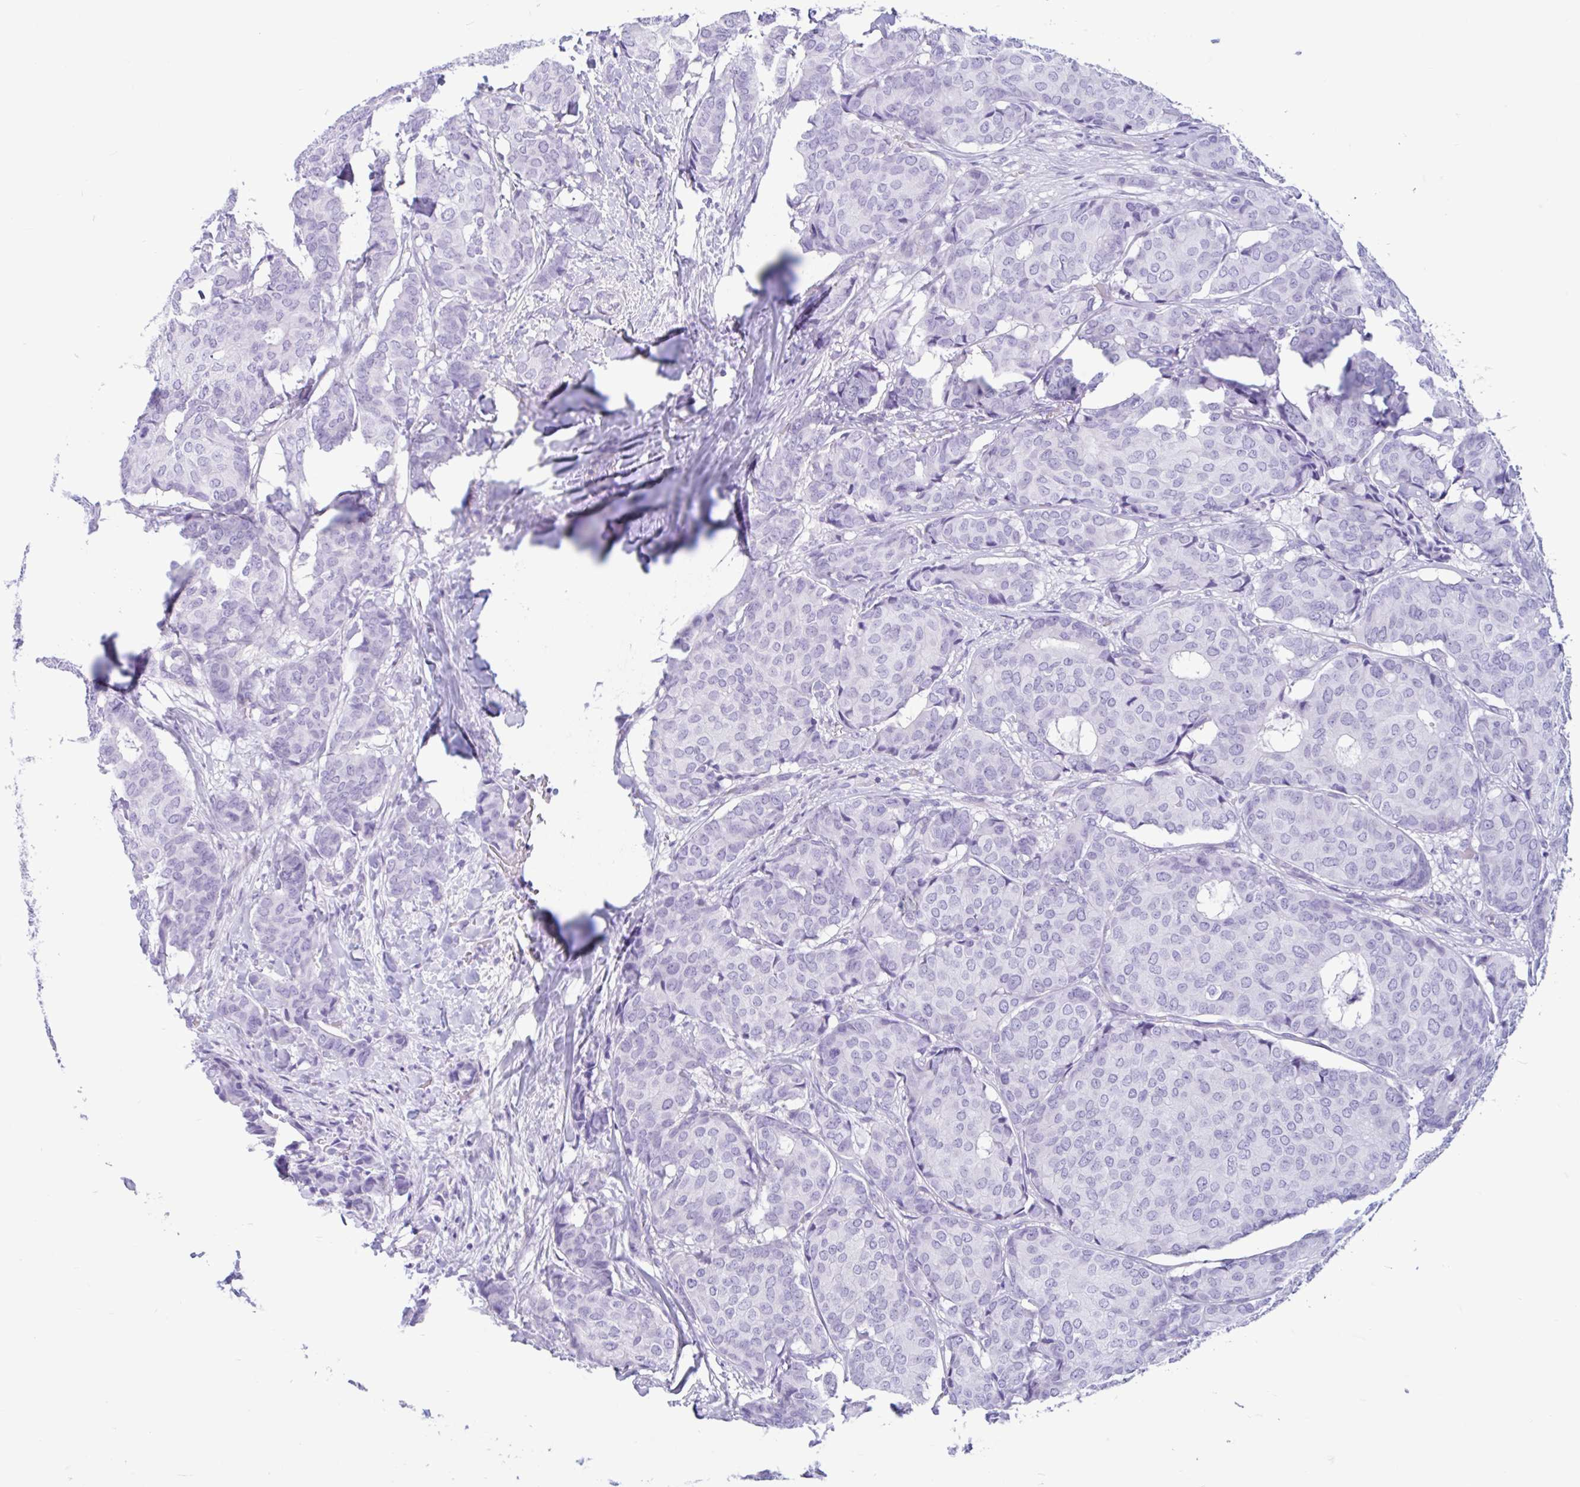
{"staining": {"intensity": "negative", "quantity": "none", "location": "none"}, "tissue": "breast cancer", "cell_type": "Tumor cells", "image_type": "cancer", "snomed": [{"axis": "morphology", "description": "Duct carcinoma"}, {"axis": "topography", "description": "Breast"}], "caption": "The photomicrograph shows no staining of tumor cells in breast cancer (infiltrating ductal carcinoma).", "gene": "IAPP", "patient": {"sex": "female", "age": 75}}